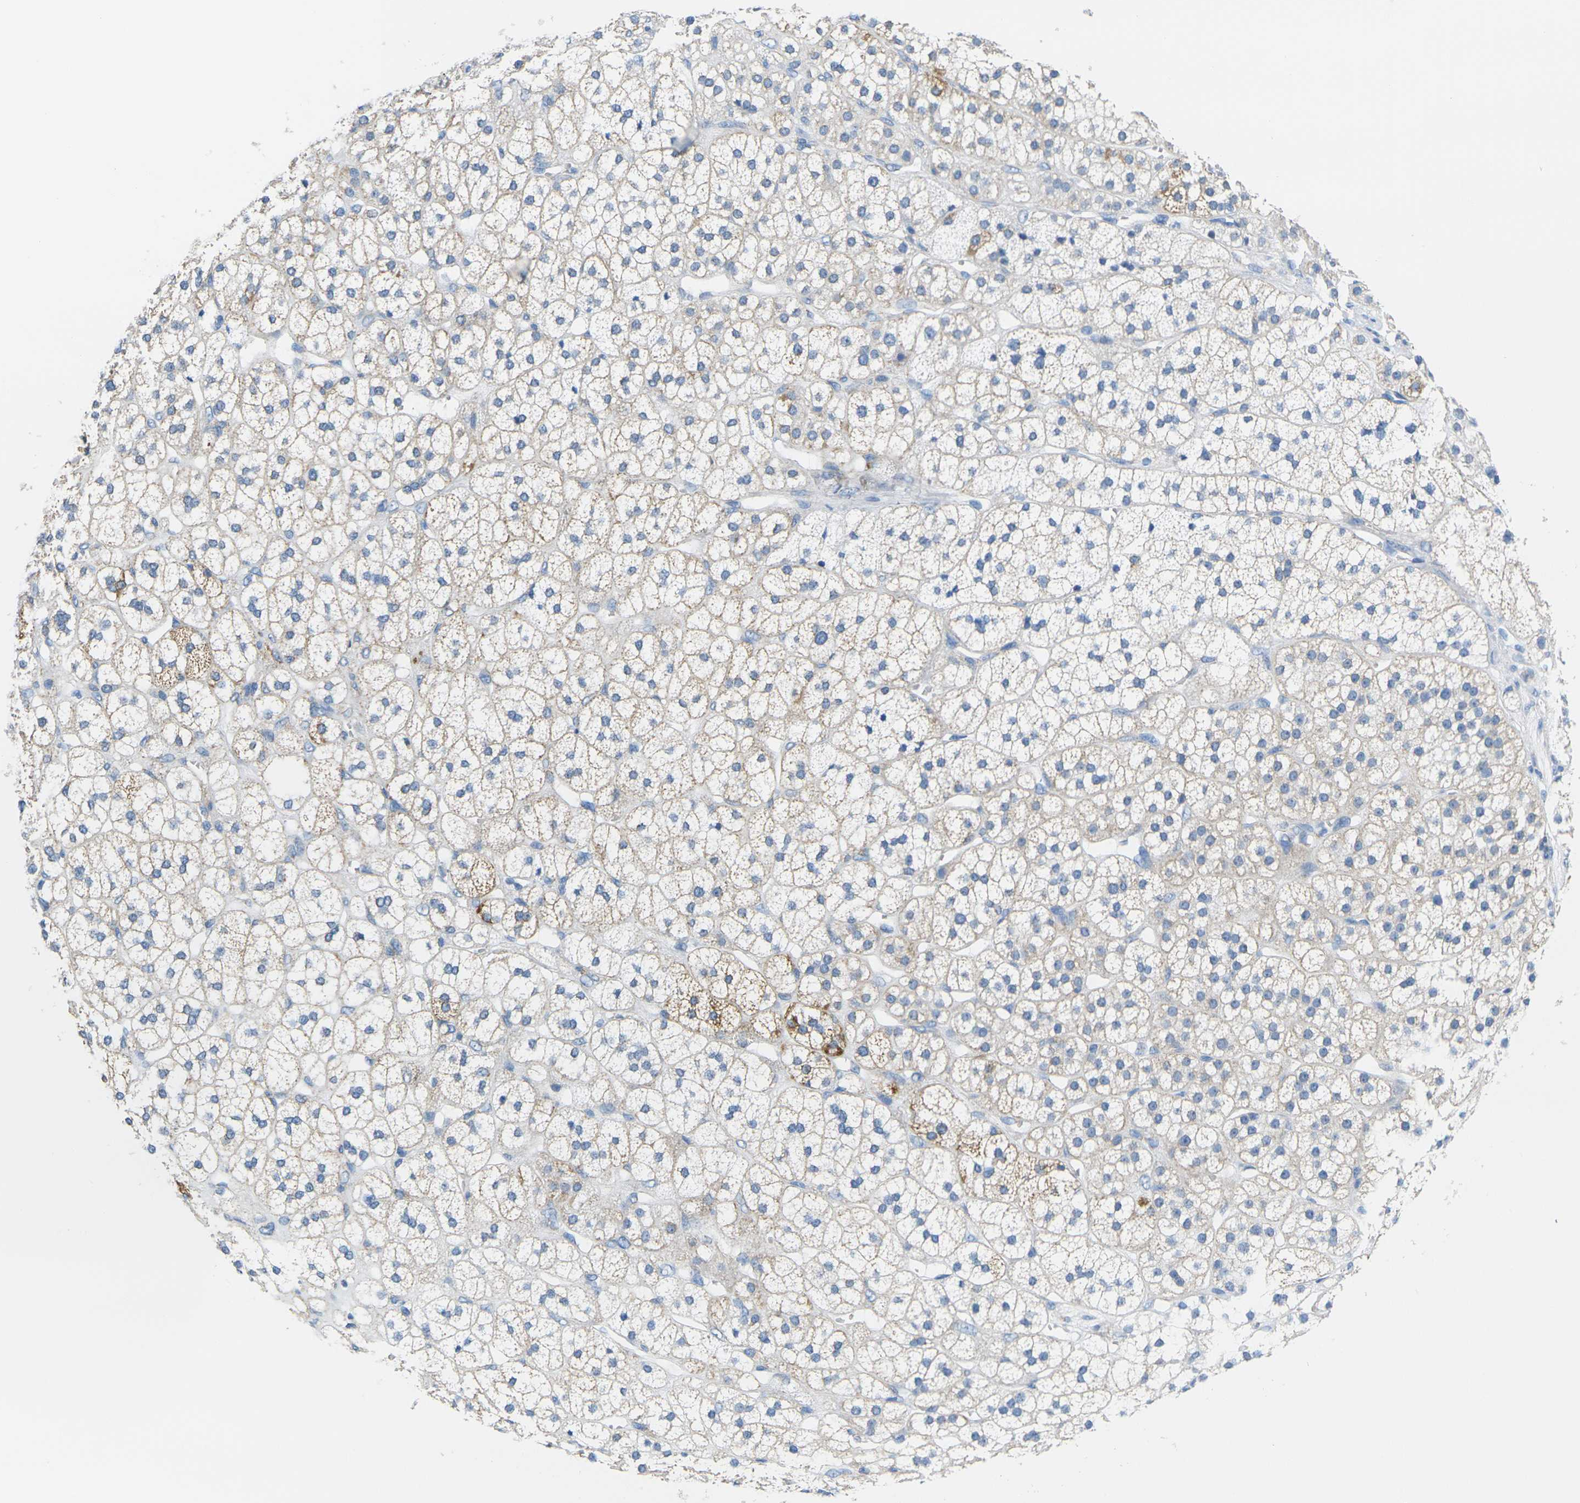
{"staining": {"intensity": "moderate", "quantity": "25%-75%", "location": "cytoplasmic/membranous"}, "tissue": "adrenal gland", "cell_type": "Glandular cells", "image_type": "normal", "snomed": [{"axis": "morphology", "description": "Normal tissue, NOS"}, {"axis": "topography", "description": "Adrenal gland"}], "caption": "The photomicrograph displays a brown stain indicating the presence of a protein in the cytoplasmic/membranous of glandular cells in adrenal gland. (brown staining indicates protein expression, while blue staining denotes nuclei).", "gene": "TMEM204", "patient": {"sex": "male", "age": 56}}